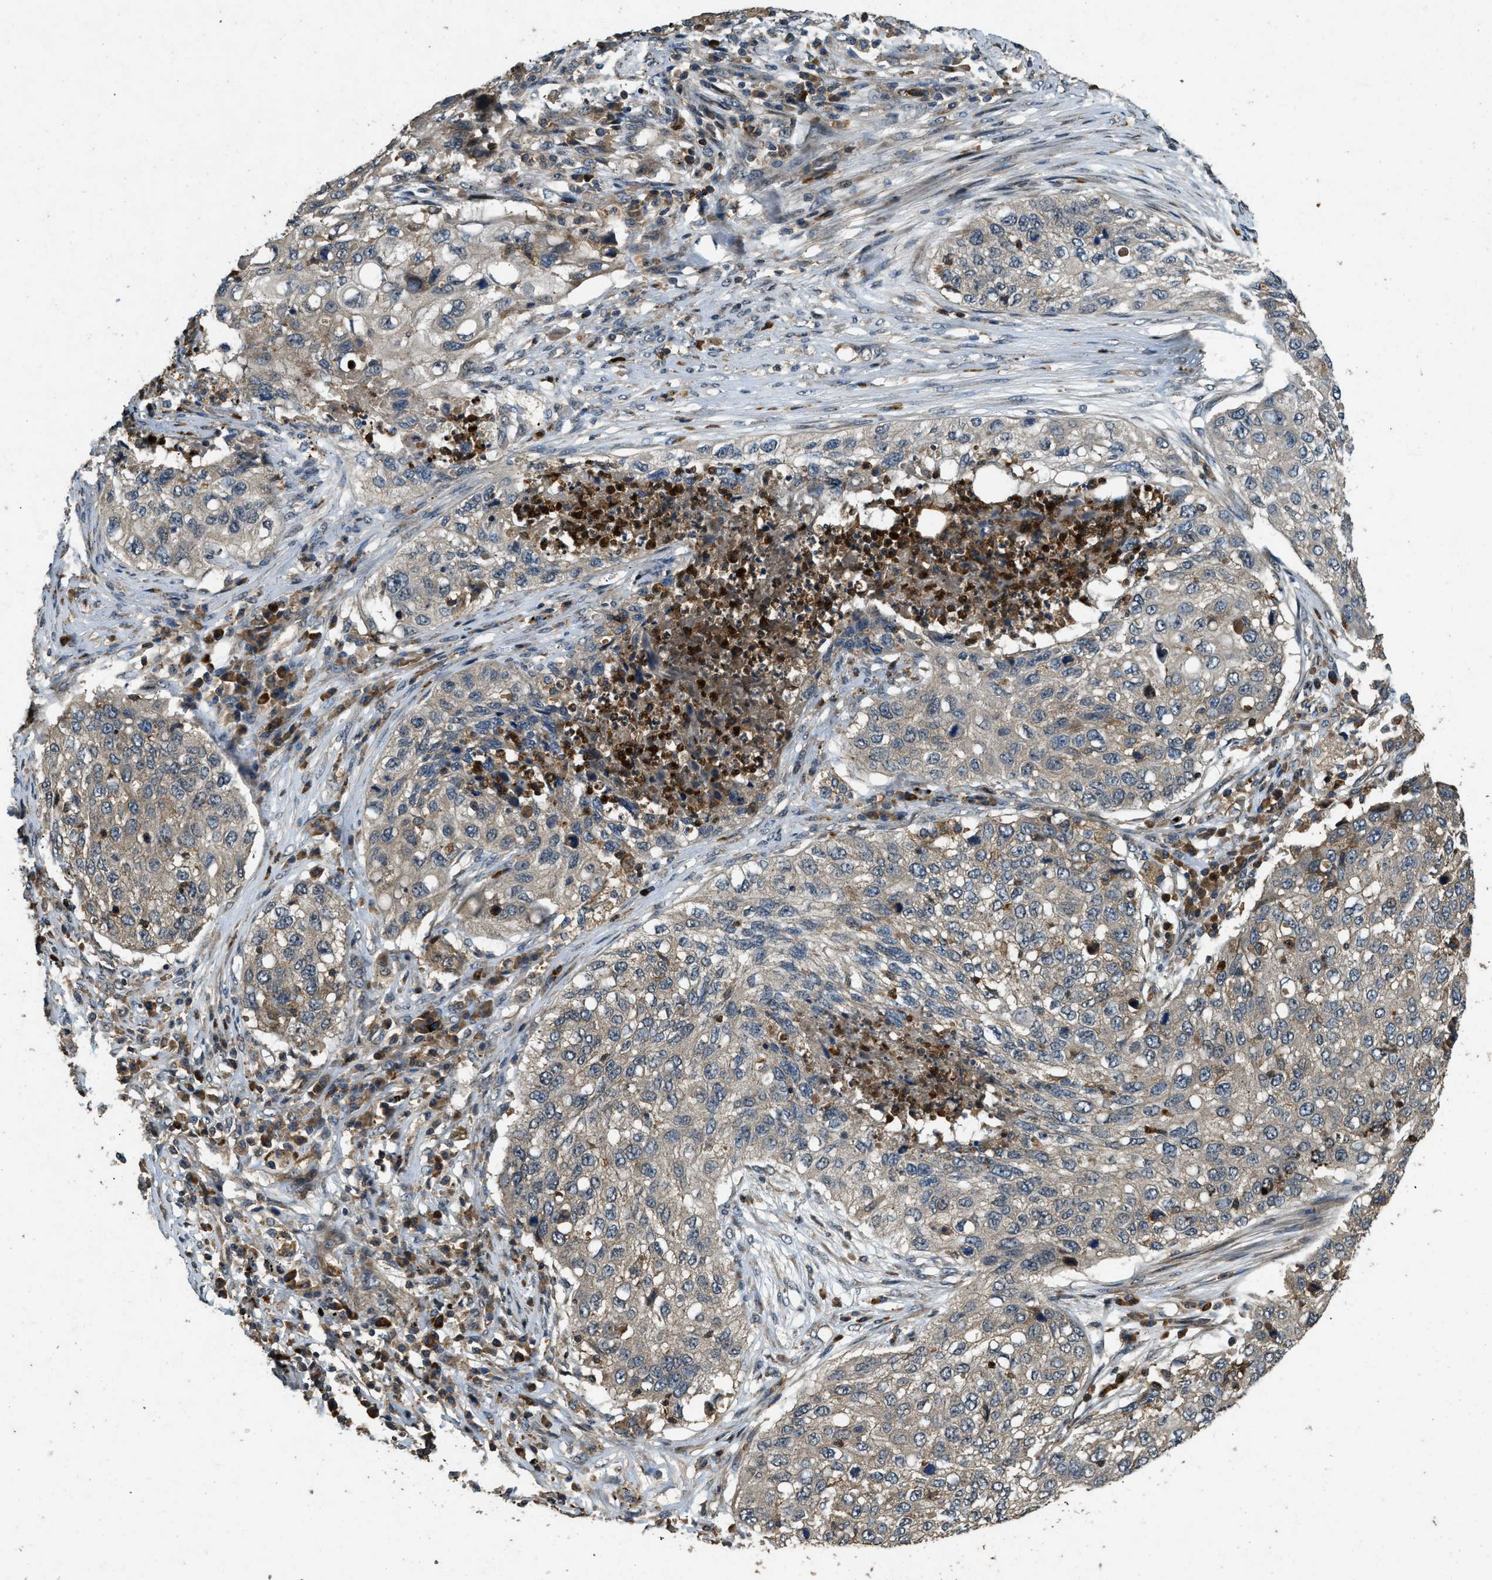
{"staining": {"intensity": "weak", "quantity": "<25%", "location": "cytoplasmic/membranous"}, "tissue": "lung cancer", "cell_type": "Tumor cells", "image_type": "cancer", "snomed": [{"axis": "morphology", "description": "Squamous cell carcinoma, NOS"}, {"axis": "topography", "description": "Lung"}], "caption": "Immunohistochemistry (IHC) histopathology image of neoplastic tissue: lung squamous cell carcinoma stained with DAB shows no significant protein positivity in tumor cells. Brightfield microscopy of immunohistochemistry stained with DAB (brown) and hematoxylin (blue), captured at high magnification.", "gene": "ATP8B1", "patient": {"sex": "female", "age": 63}}